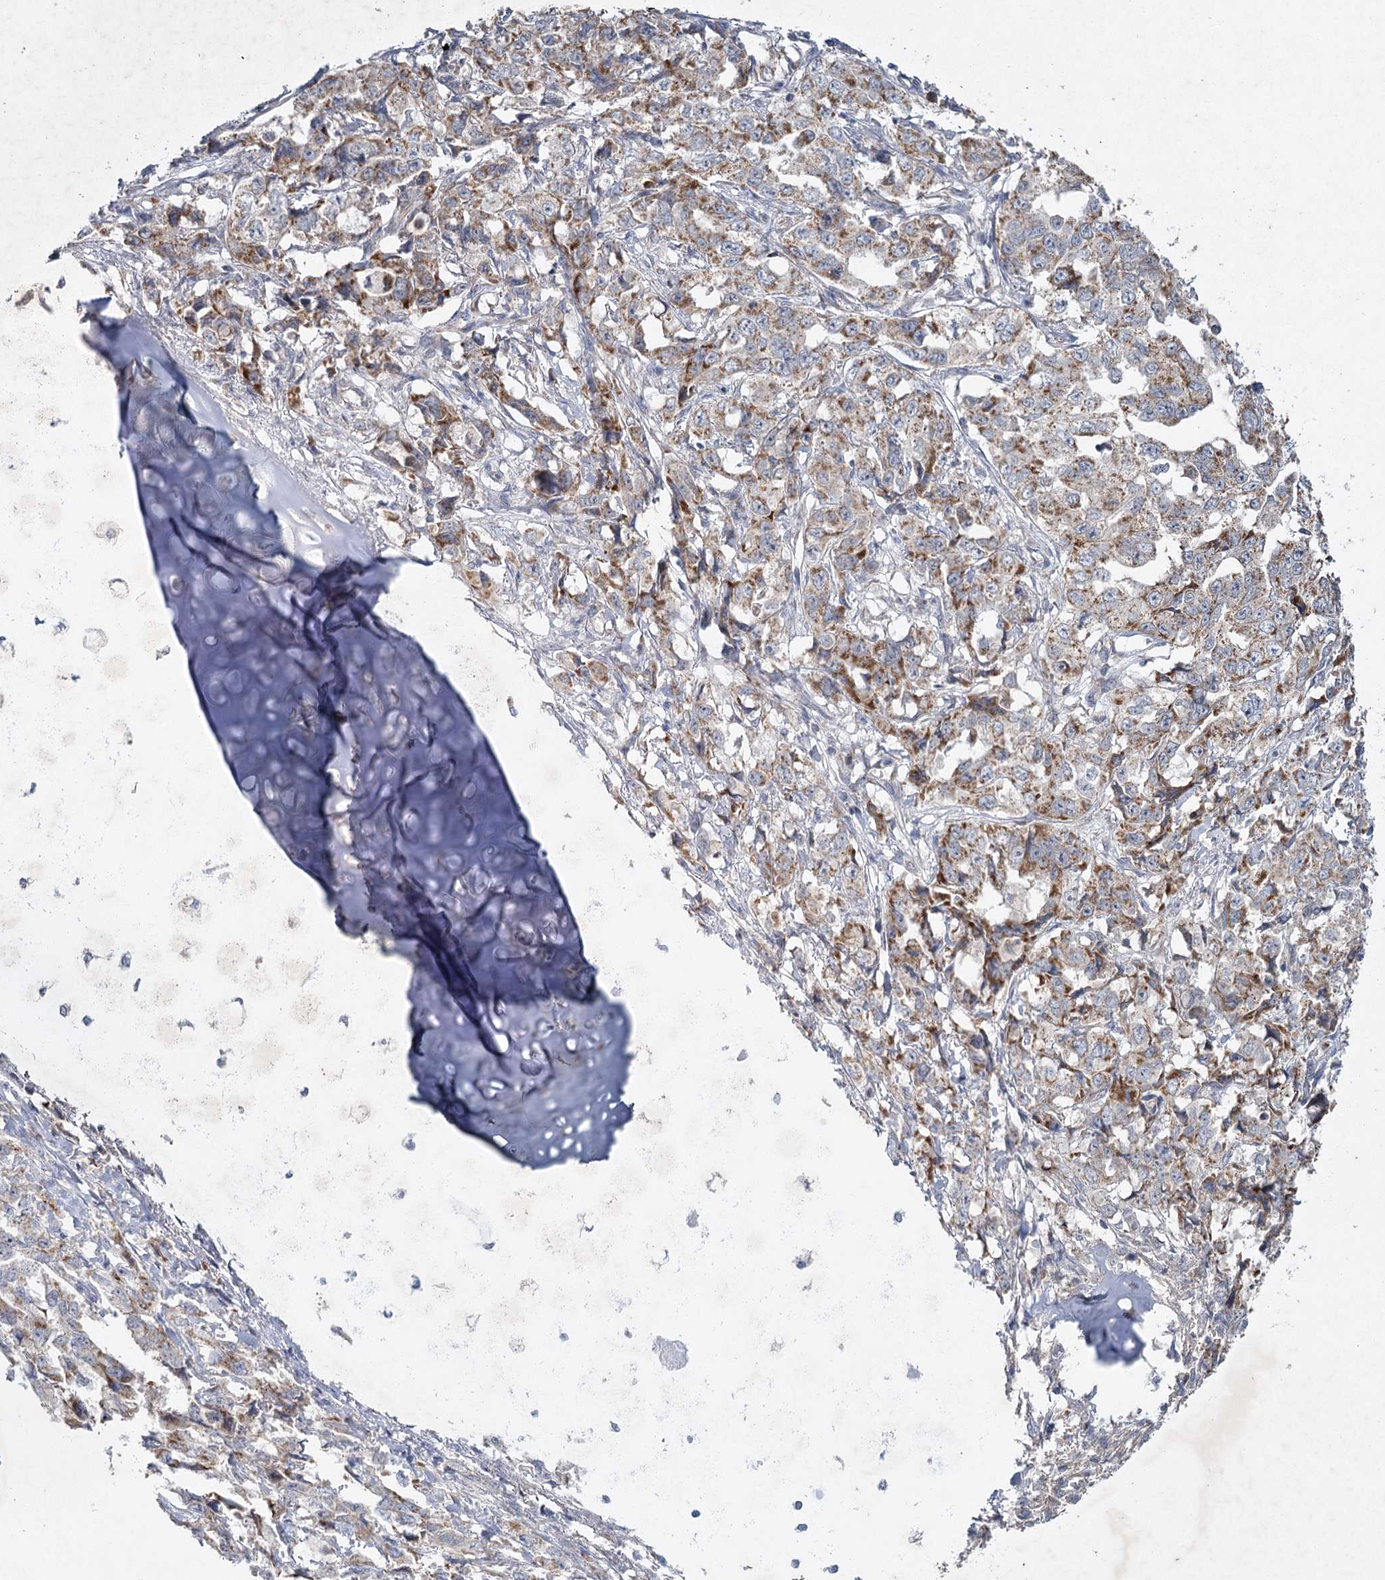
{"staining": {"intensity": "moderate", "quantity": ">75%", "location": "cytoplasmic/membranous"}, "tissue": "lung cancer", "cell_type": "Tumor cells", "image_type": "cancer", "snomed": [{"axis": "morphology", "description": "Adenocarcinoma, NOS"}, {"axis": "topography", "description": "Lung"}], "caption": "A histopathology image of human lung cancer stained for a protein demonstrates moderate cytoplasmic/membranous brown staining in tumor cells.", "gene": "MRPL44", "patient": {"sex": "female", "age": 51}}